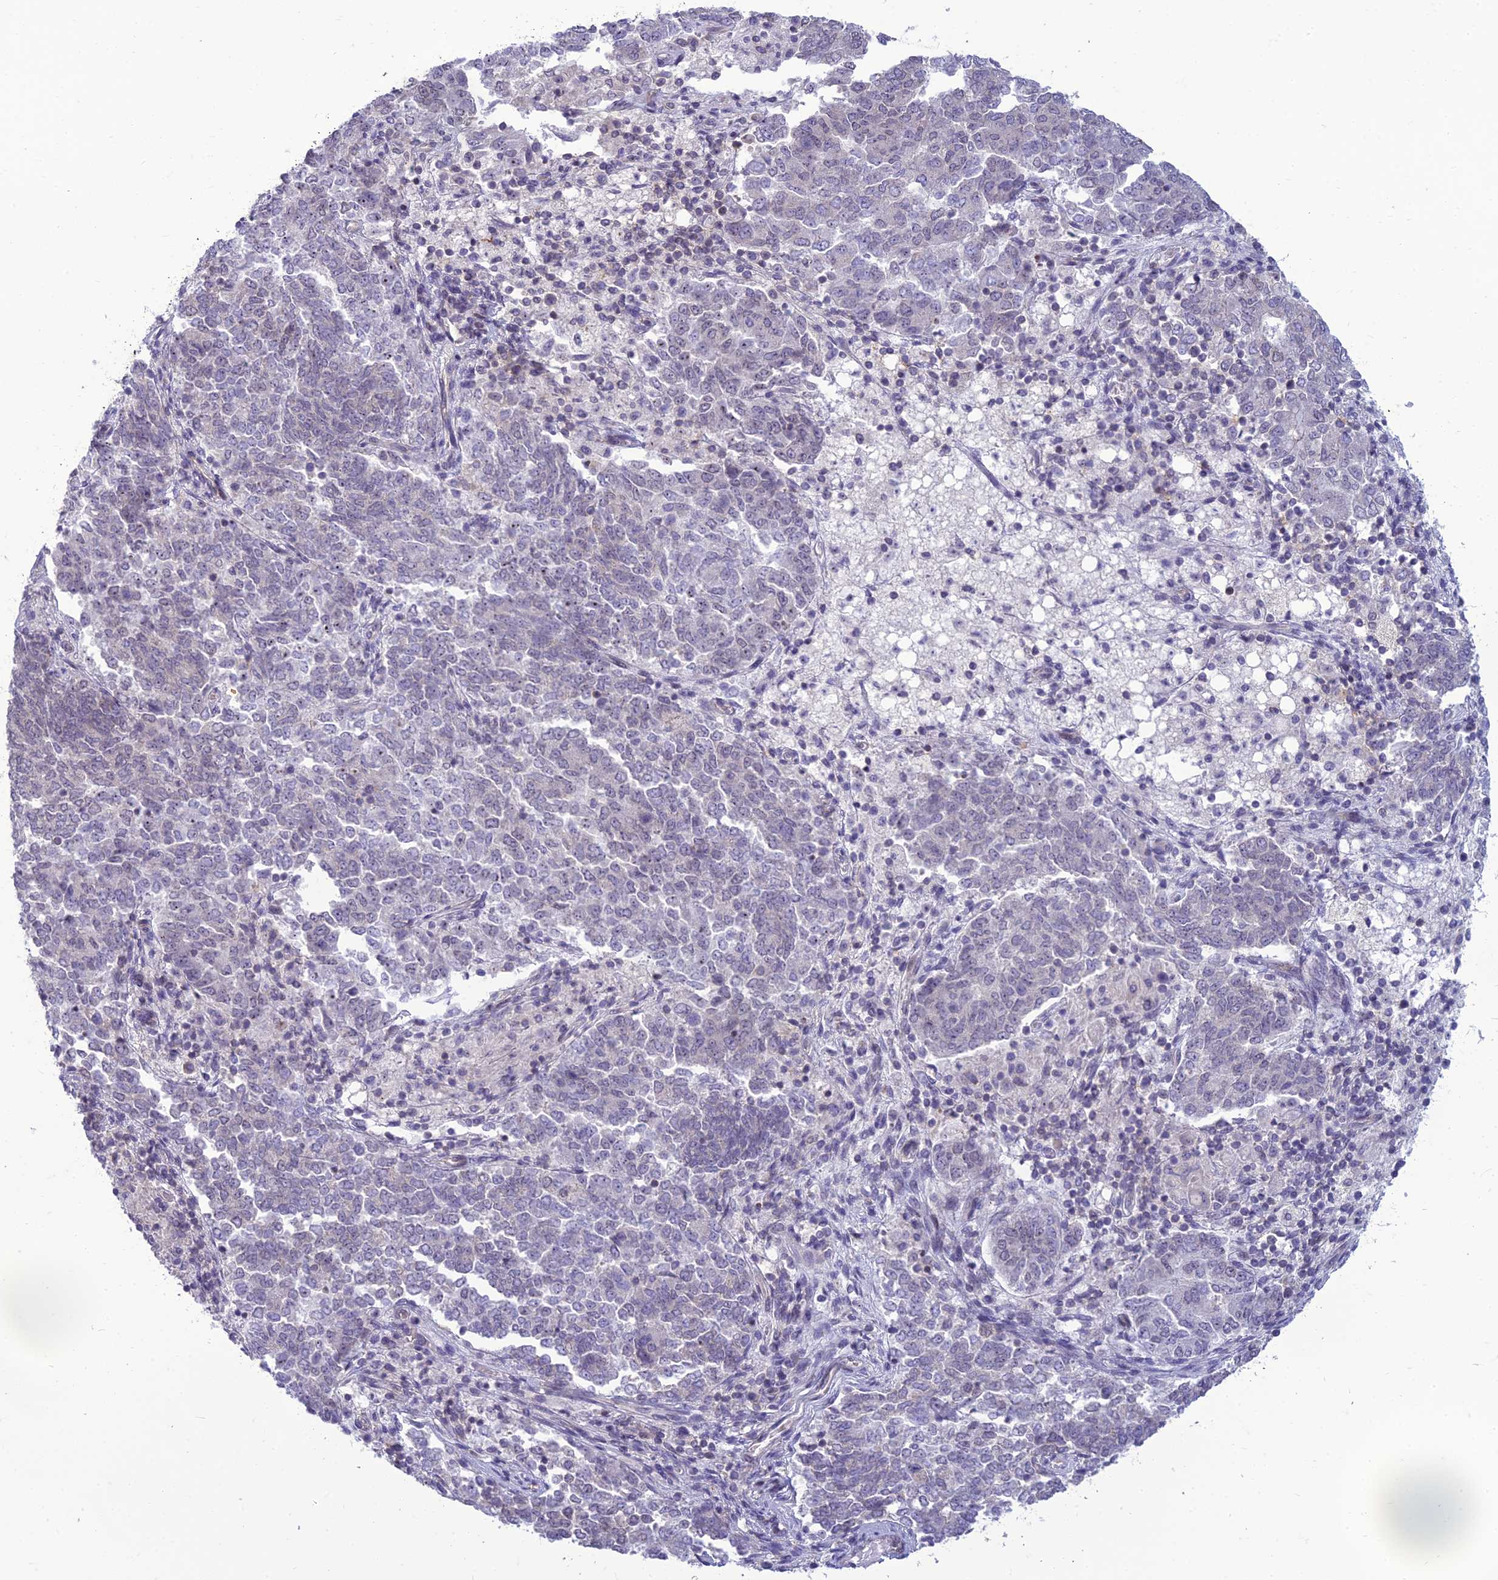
{"staining": {"intensity": "negative", "quantity": "none", "location": "none"}, "tissue": "endometrial cancer", "cell_type": "Tumor cells", "image_type": "cancer", "snomed": [{"axis": "morphology", "description": "Adenocarcinoma, NOS"}, {"axis": "topography", "description": "Endometrium"}], "caption": "Histopathology image shows no protein positivity in tumor cells of endometrial cancer tissue. (Brightfield microscopy of DAB immunohistochemistry at high magnification).", "gene": "DTX2", "patient": {"sex": "female", "age": 80}}